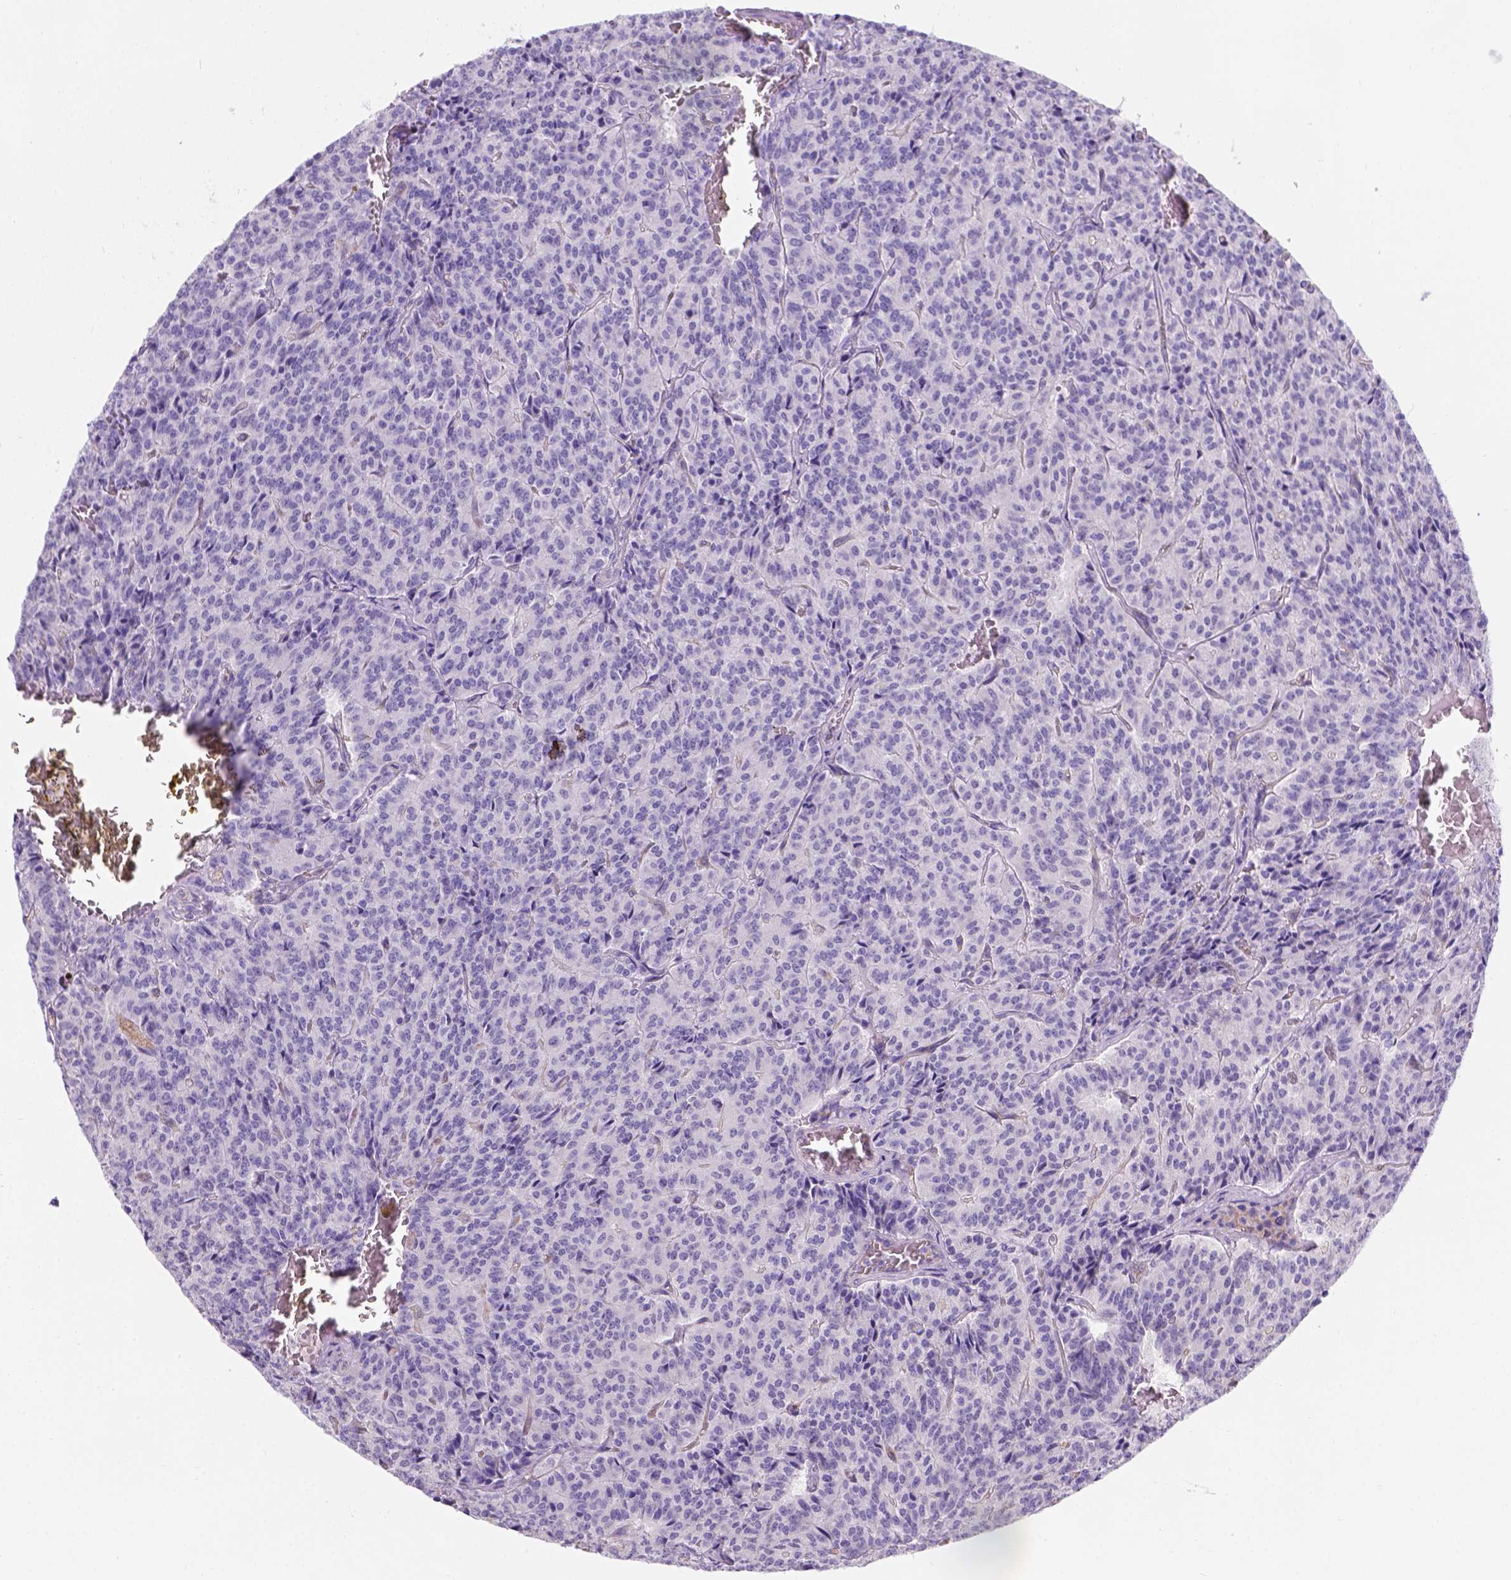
{"staining": {"intensity": "negative", "quantity": "none", "location": "none"}, "tissue": "carcinoid", "cell_type": "Tumor cells", "image_type": "cancer", "snomed": [{"axis": "morphology", "description": "Carcinoid, malignant, NOS"}, {"axis": "topography", "description": "Lung"}], "caption": "This is a micrograph of immunohistochemistry staining of carcinoid (malignant), which shows no expression in tumor cells. (Stains: DAB IHC with hematoxylin counter stain, Microscopy: brightfield microscopy at high magnification).", "gene": "PHF7", "patient": {"sex": "male", "age": 70}}